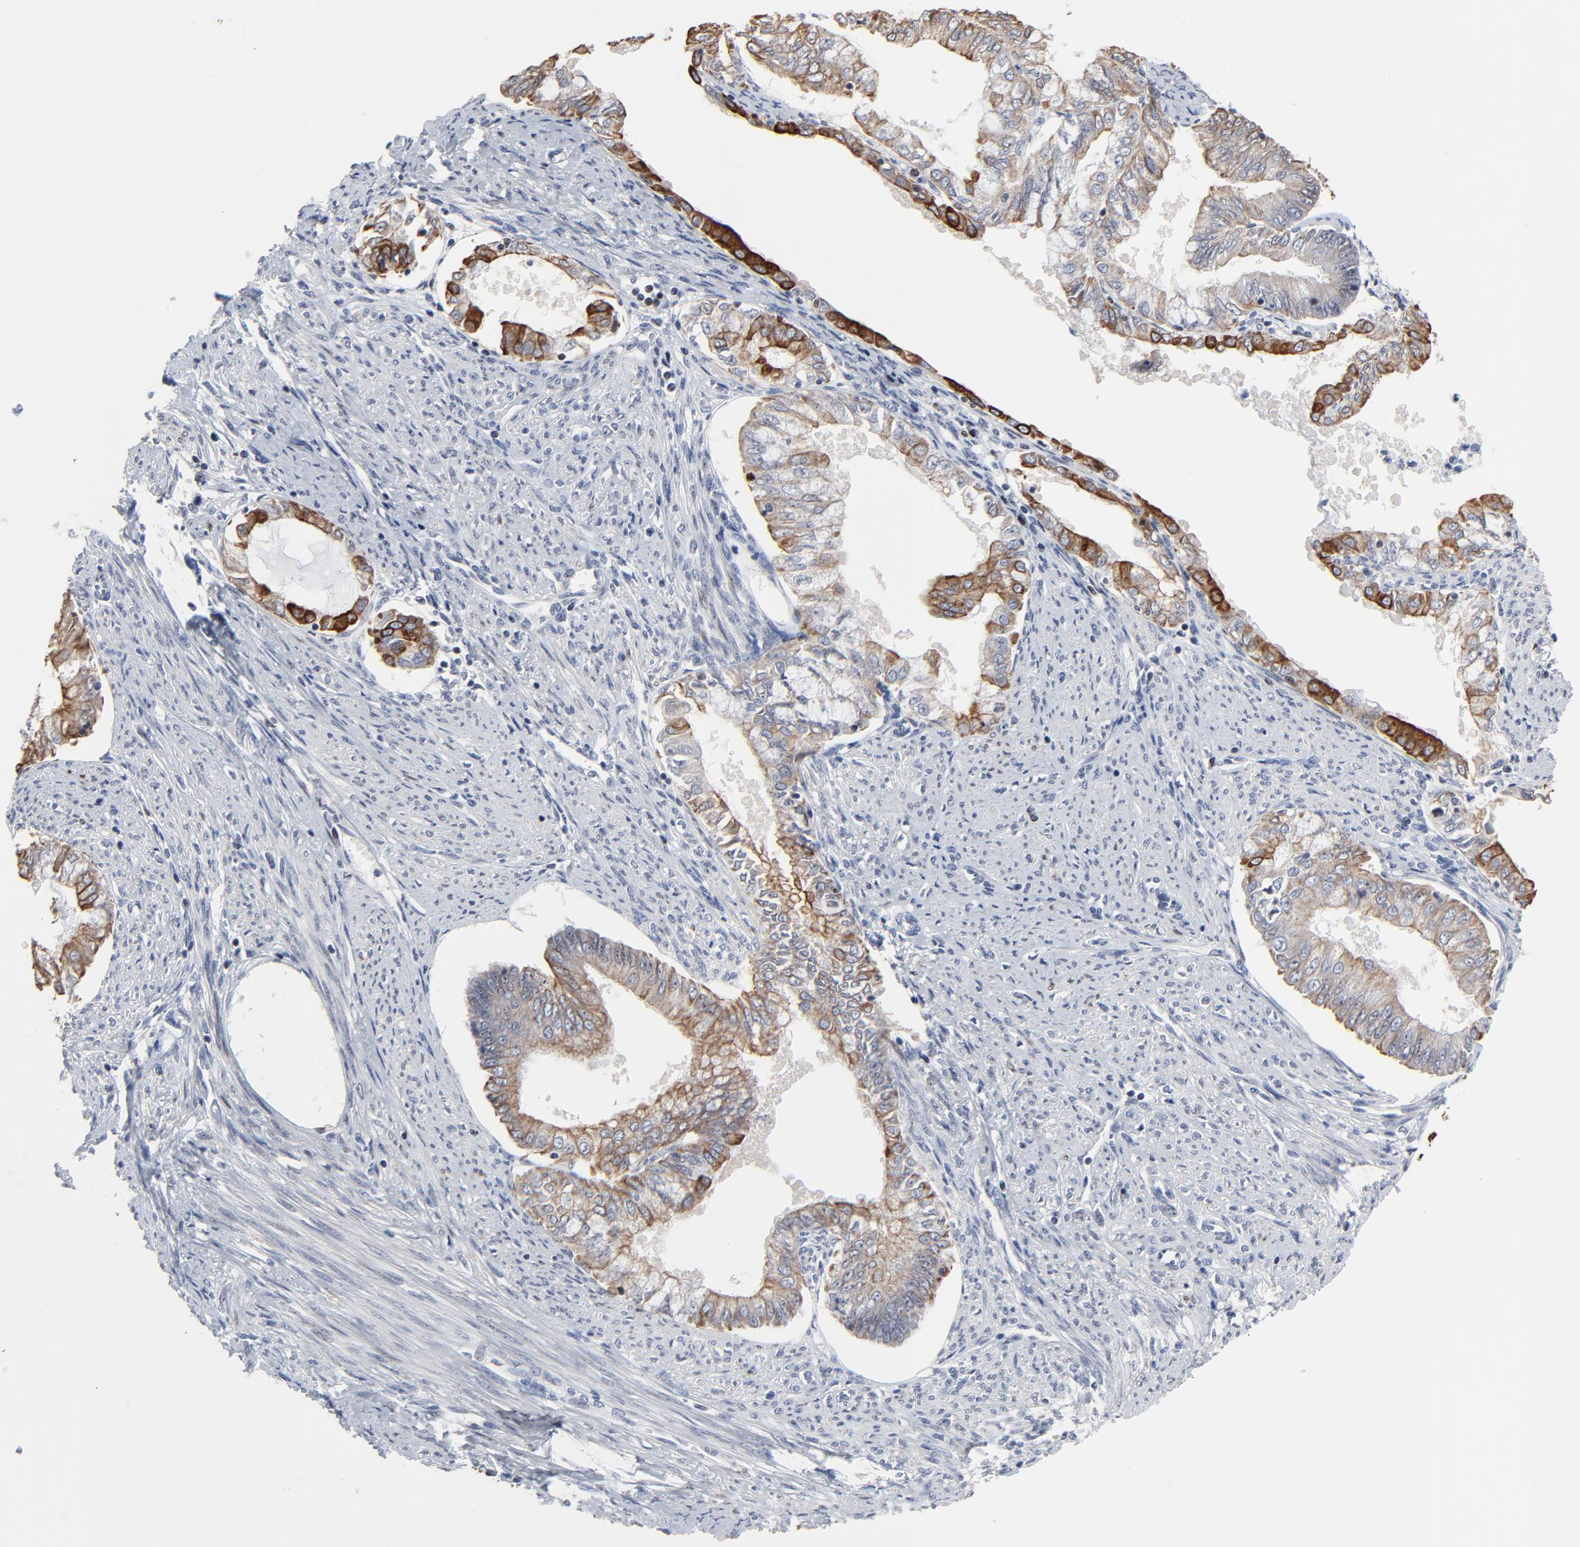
{"staining": {"intensity": "strong", "quantity": "25%-75%", "location": "cytoplasmic/membranous"}, "tissue": "endometrial cancer", "cell_type": "Tumor cells", "image_type": "cancer", "snomed": [{"axis": "morphology", "description": "Adenocarcinoma, NOS"}, {"axis": "topography", "description": "Endometrium"}], "caption": "Protein expression analysis of endometrial cancer (adenocarcinoma) demonstrates strong cytoplasmic/membranous expression in approximately 25%-75% of tumor cells.", "gene": "LNX1", "patient": {"sex": "female", "age": 76}}